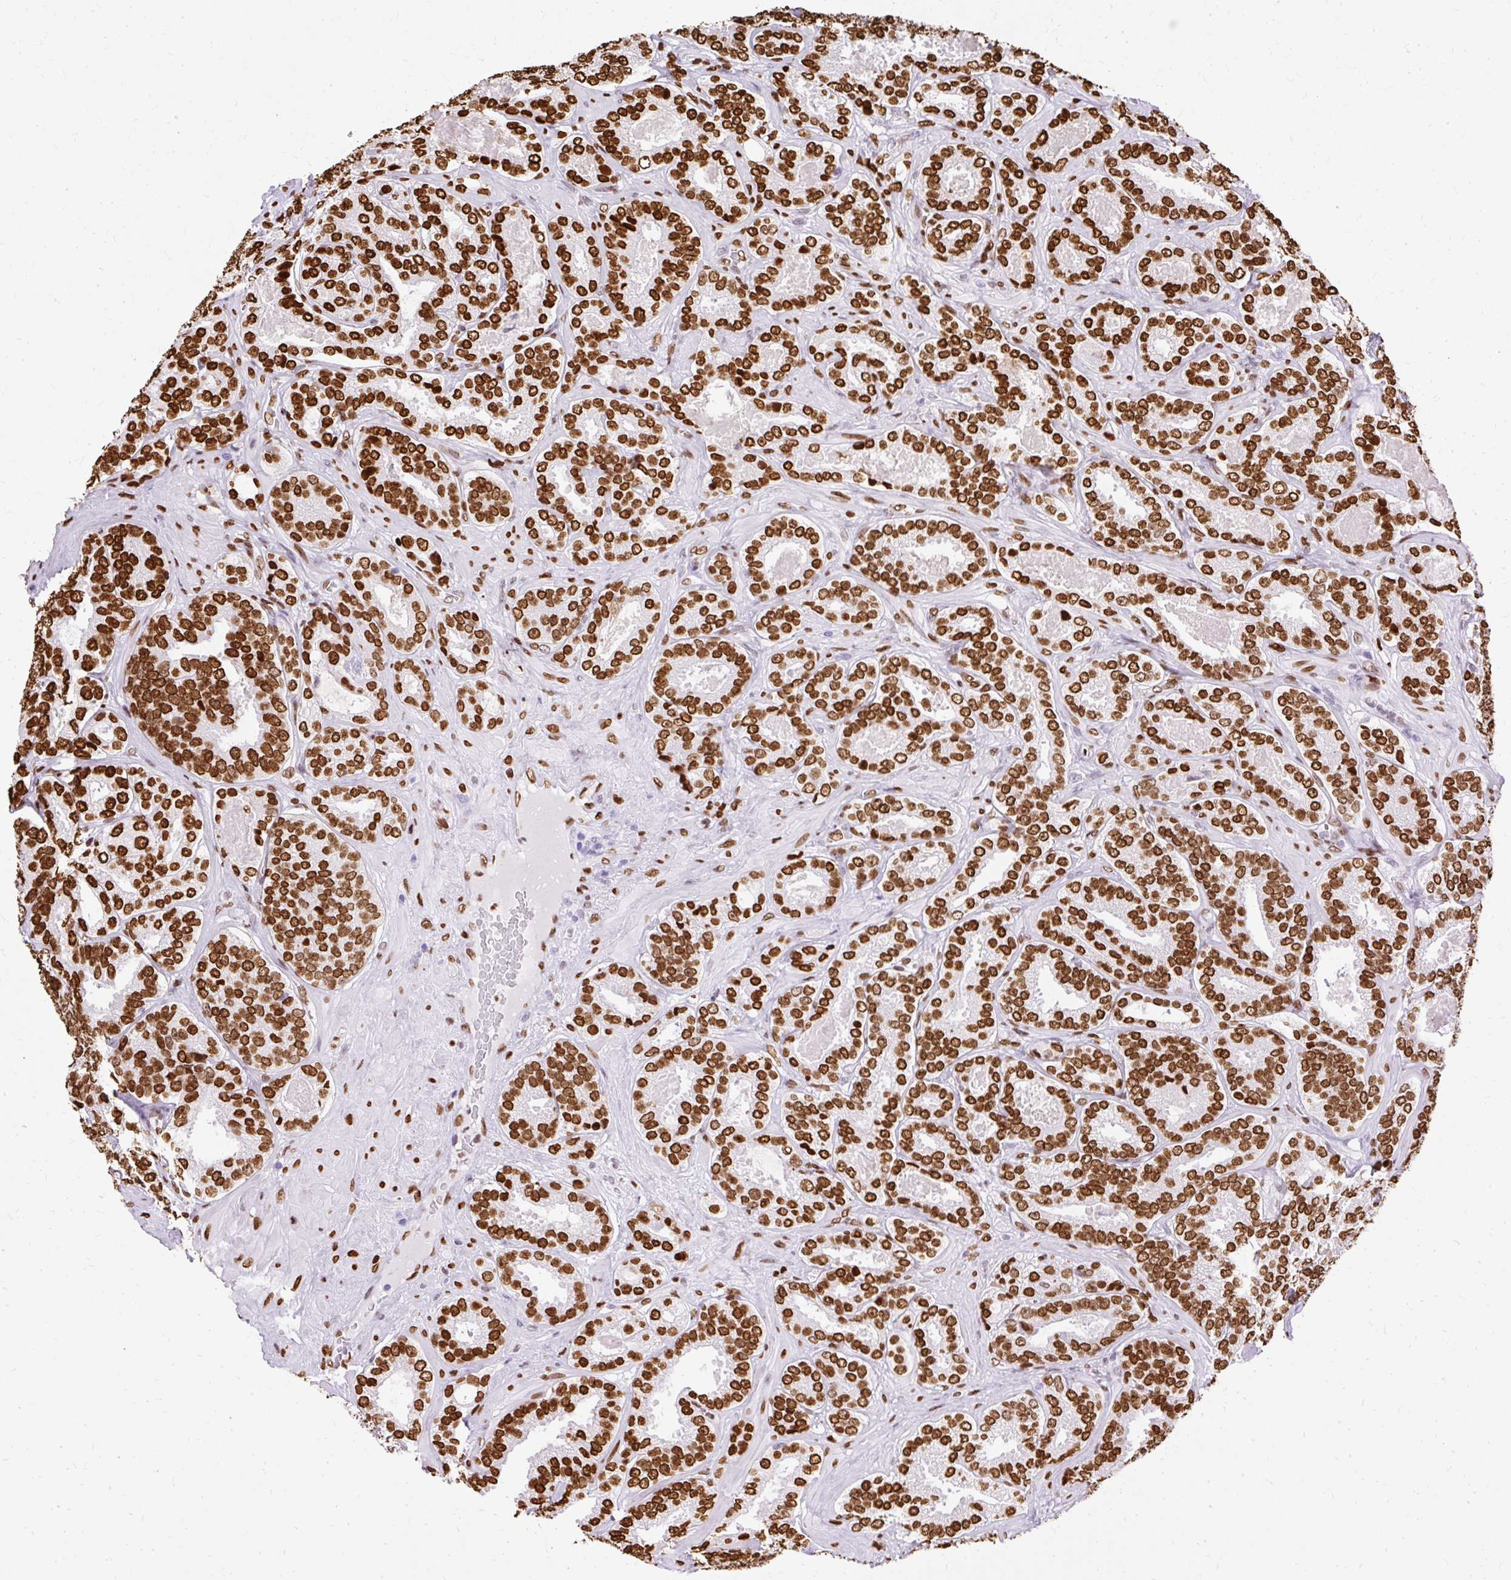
{"staining": {"intensity": "strong", "quantity": ">75%", "location": "nuclear"}, "tissue": "prostate cancer", "cell_type": "Tumor cells", "image_type": "cancer", "snomed": [{"axis": "morphology", "description": "Adenocarcinoma, High grade"}, {"axis": "topography", "description": "Prostate"}], "caption": "About >75% of tumor cells in human prostate cancer exhibit strong nuclear protein expression as visualized by brown immunohistochemical staining.", "gene": "TMEM184C", "patient": {"sex": "male", "age": 65}}